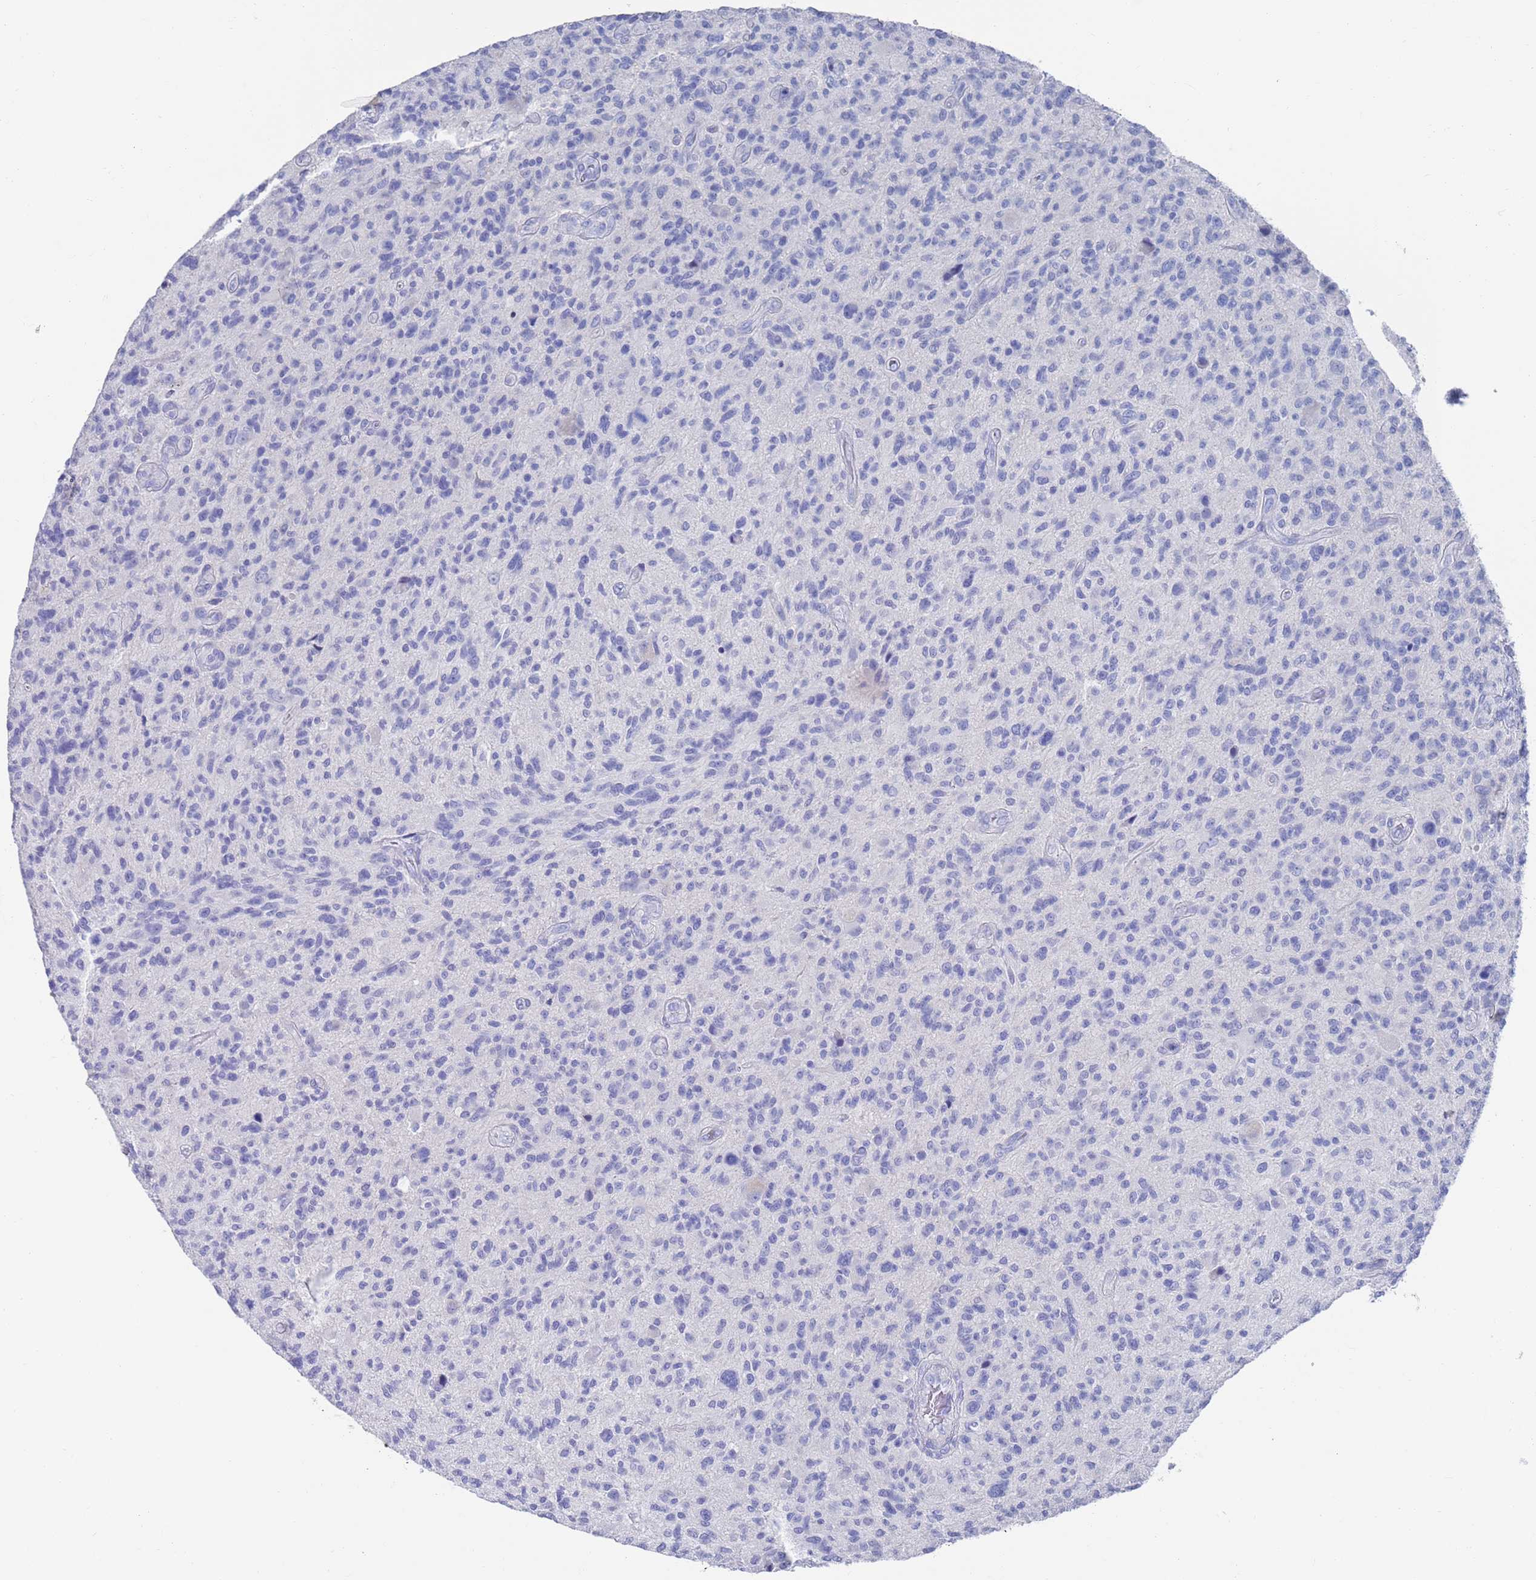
{"staining": {"intensity": "negative", "quantity": "none", "location": "none"}, "tissue": "glioma", "cell_type": "Tumor cells", "image_type": "cancer", "snomed": [{"axis": "morphology", "description": "Glioma, malignant, High grade"}, {"axis": "topography", "description": "Brain"}], "caption": "A high-resolution photomicrograph shows immunohistochemistry staining of glioma, which demonstrates no significant expression in tumor cells.", "gene": "MTMR2", "patient": {"sex": "male", "age": 47}}